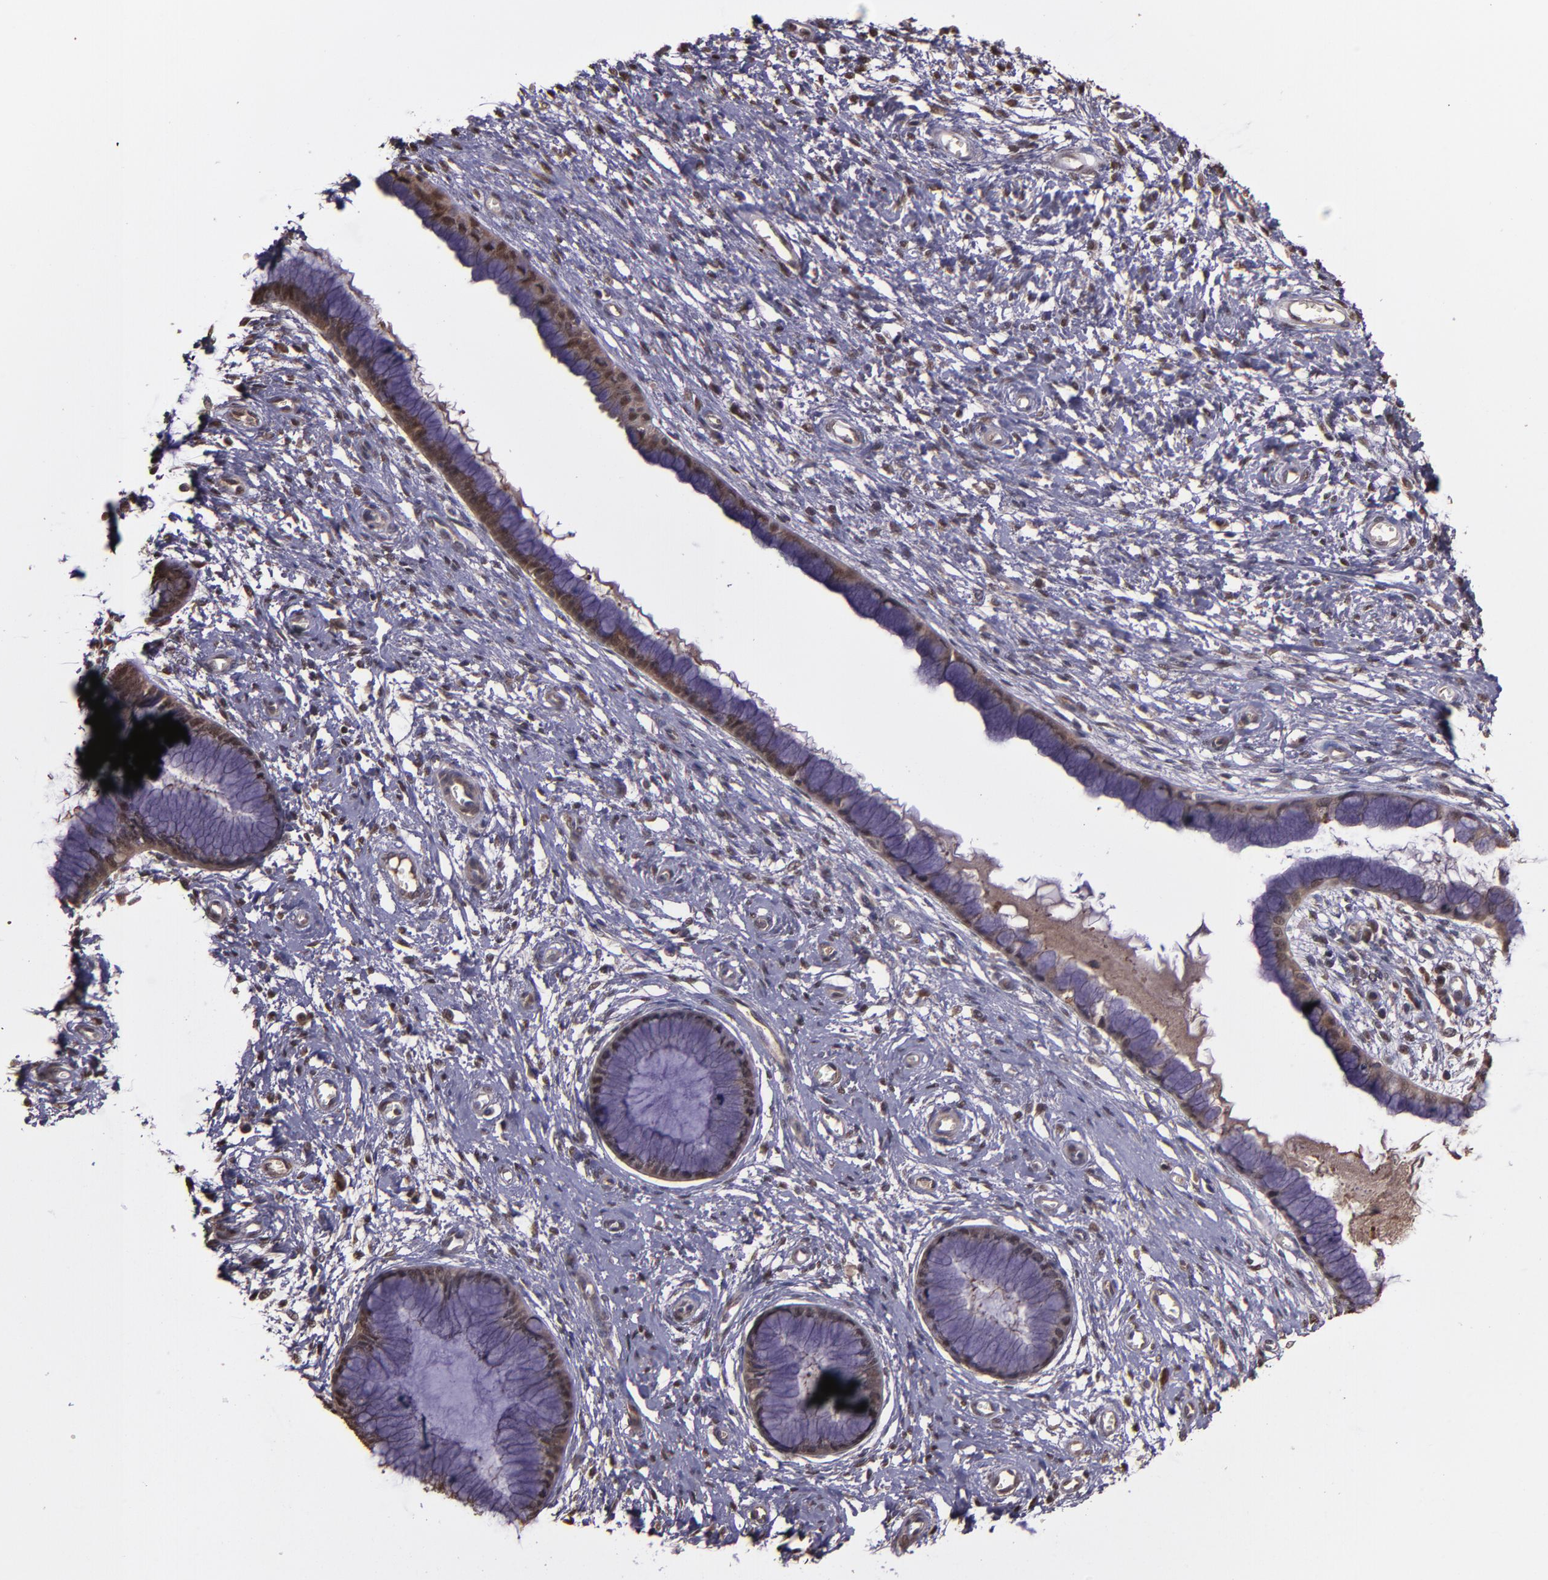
{"staining": {"intensity": "moderate", "quantity": "25%-75%", "location": "cytoplasmic/membranous,nuclear"}, "tissue": "cervix", "cell_type": "Glandular cells", "image_type": "normal", "snomed": [{"axis": "morphology", "description": "Normal tissue, NOS"}, {"axis": "topography", "description": "Cervix"}], "caption": "High-power microscopy captured an immunohistochemistry (IHC) micrograph of normal cervix, revealing moderate cytoplasmic/membranous,nuclear positivity in about 25%-75% of glandular cells.", "gene": "SERPINF2", "patient": {"sex": "female", "age": 55}}